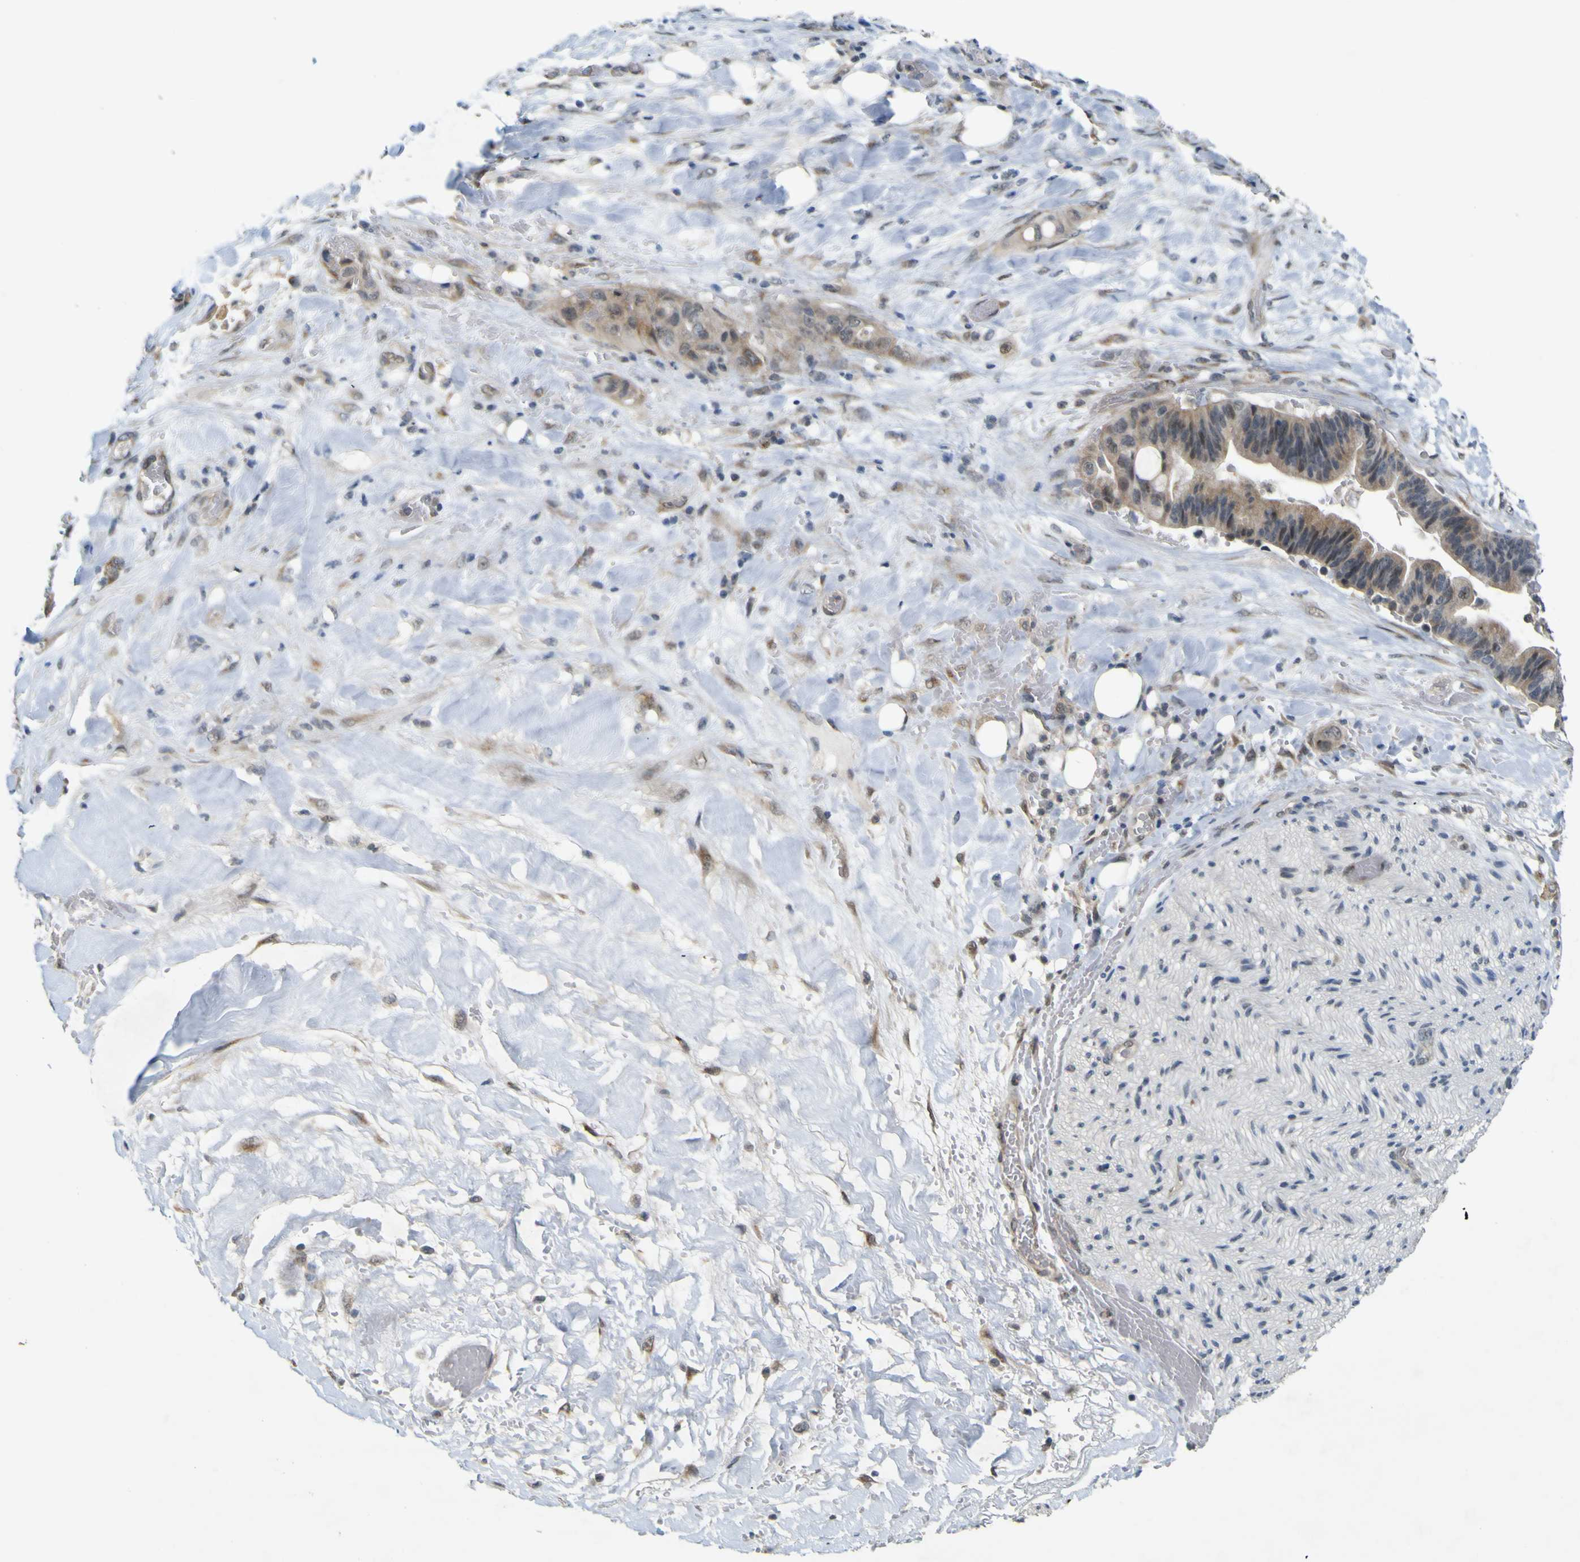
{"staining": {"intensity": "weak", "quantity": "25%-75%", "location": "cytoplasmic/membranous"}, "tissue": "liver cancer", "cell_type": "Tumor cells", "image_type": "cancer", "snomed": [{"axis": "morphology", "description": "Cholangiocarcinoma"}, {"axis": "topography", "description": "Liver"}], "caption": "Liver cholangiocarcinoma tissue exhibits weak cytoplasmic/membranous expression in about 25%-75% of tumor cells Nuclei are stained in blue.", "gene": "IGF2R", "patient": {"sex": "female", "age": 61}}